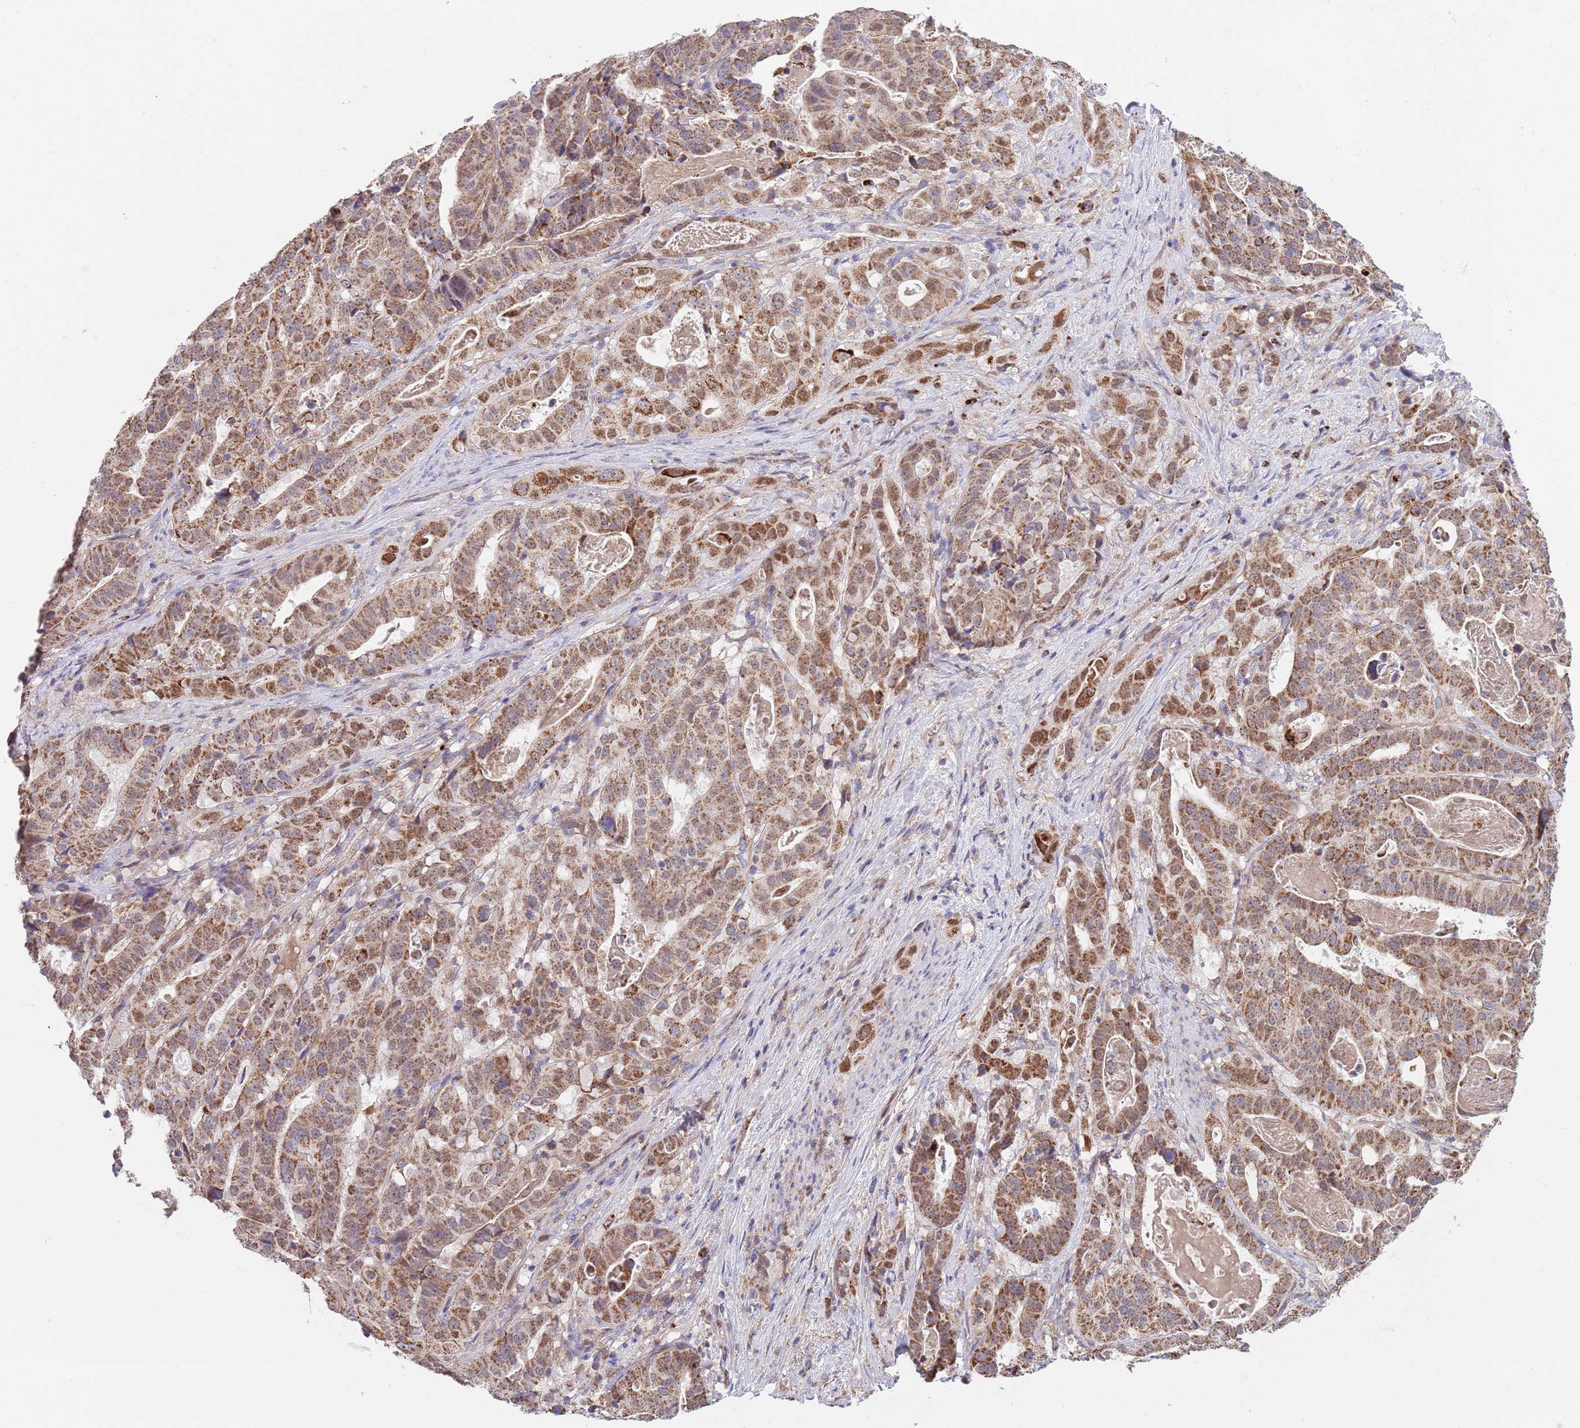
{"staining": {"intensity": "moderate", "quantity": ">75%", "location": "cytoplasmic/membranous,nuclear"}, "tissue": "stomach cancer", "cell_type": "Tumor cells", "image_type": "cancer", "snomed": [{"axis": "morphology", "description": "Adenocarcinoma, NOS"}, {"axis": "topography", "description": "Stomach"}], "caption": "A brown stain shows moderate cytoplasmic/membranous and nuclear staining of a protein in human stomach cancer (adenocarcinoma) tumor cells.", "gene": "DDT", "patient": {"sex": "male", "age": 48}}